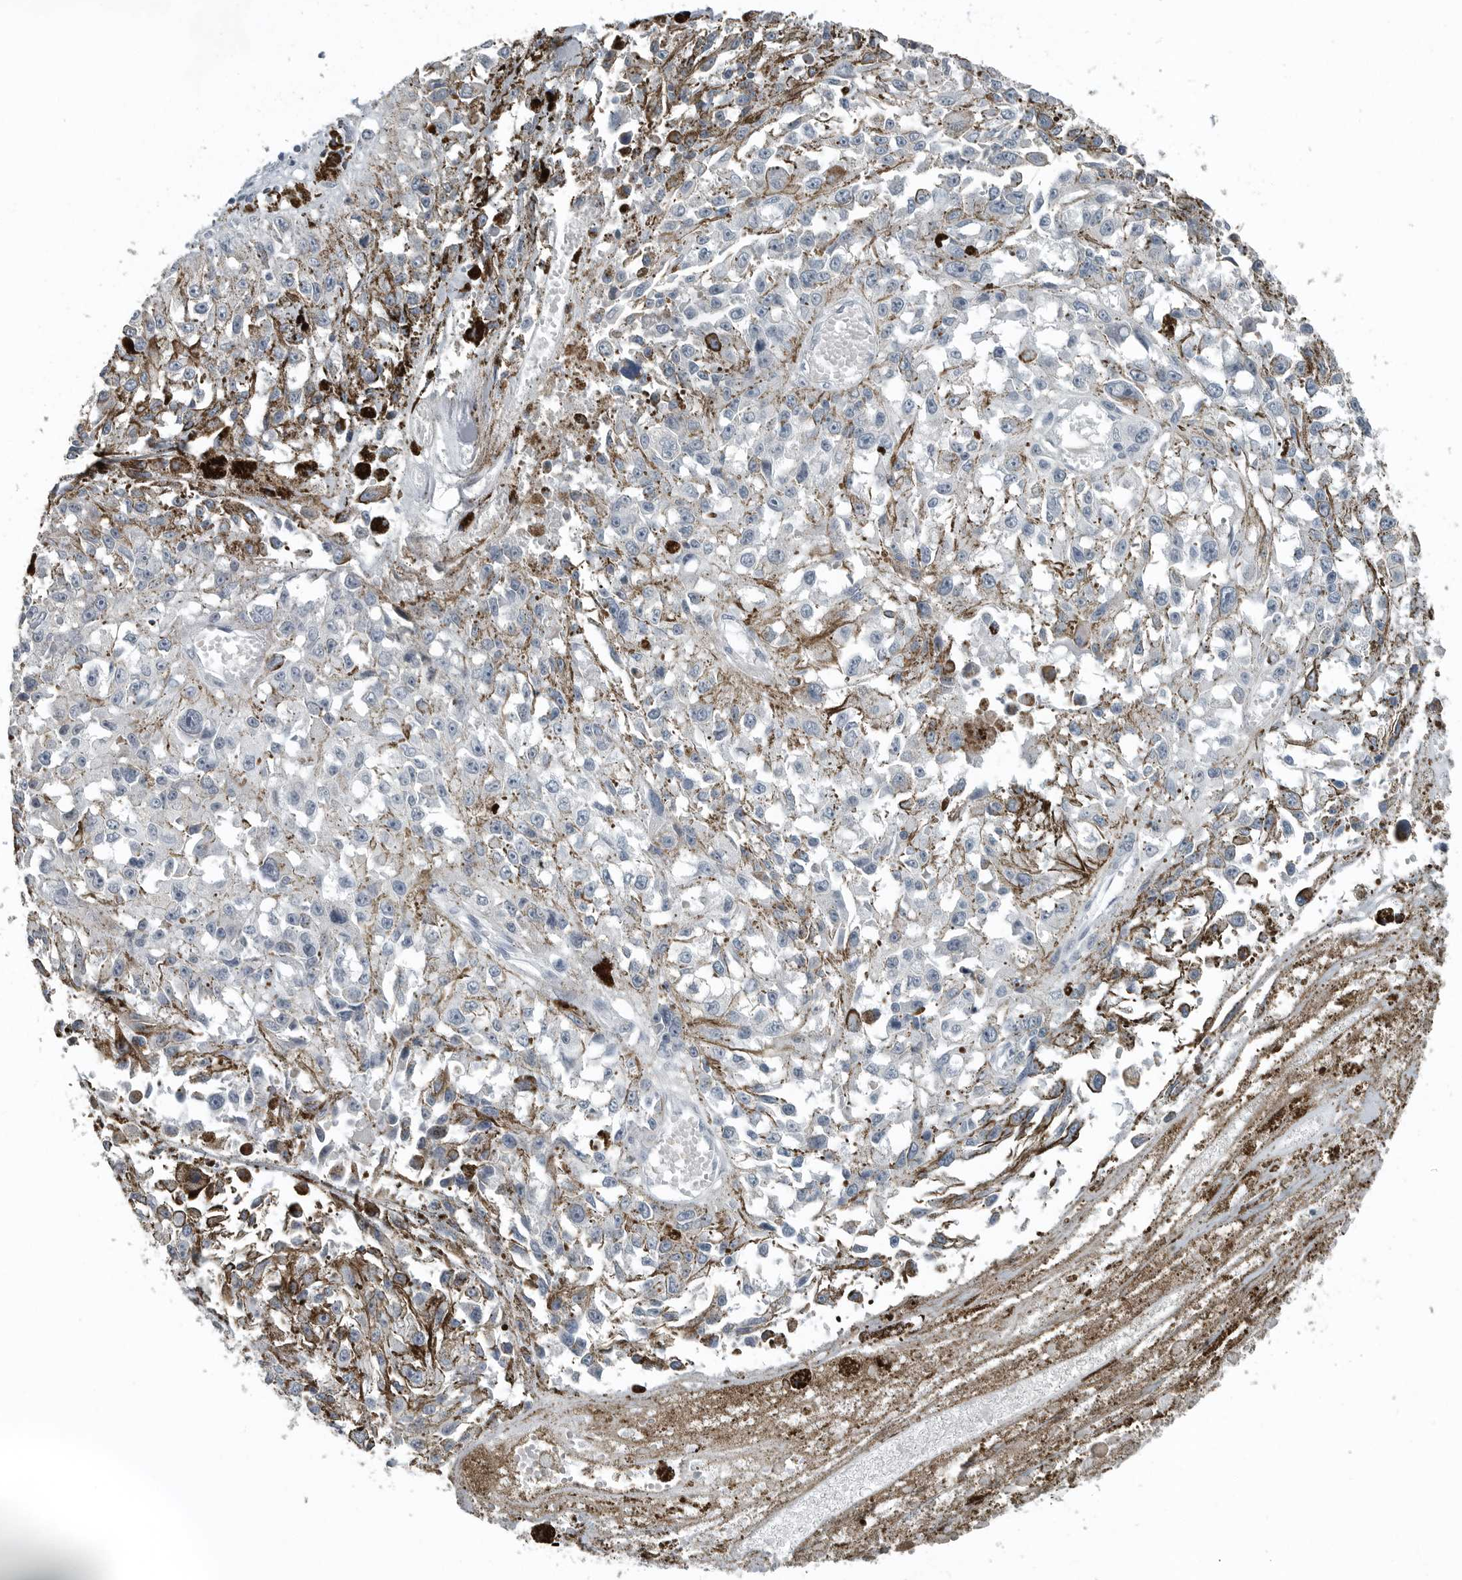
{"staining": {"intensity": "negative", "quantity": "none", "location": "none"}, "tissue": "melanoma", "cell_type": "Tumor cells", "image_type": "cancer", "snomed": [{"axis": "morphology", "description": "Malignant melanoma, Metastatic site"}, {"axis": "topography", "description": "Lymph node"}], "caption": "Immunohistochemical staining of melanoma demonstrates no significant expression in tumor cells. (Brightfield microscopy of DAB (3,3'-diaminobenzidine) immunohistochemistry (IHC) at high magnification).", "gene": "KYAT1", "patient": {"sex": "male", "age": 59}}